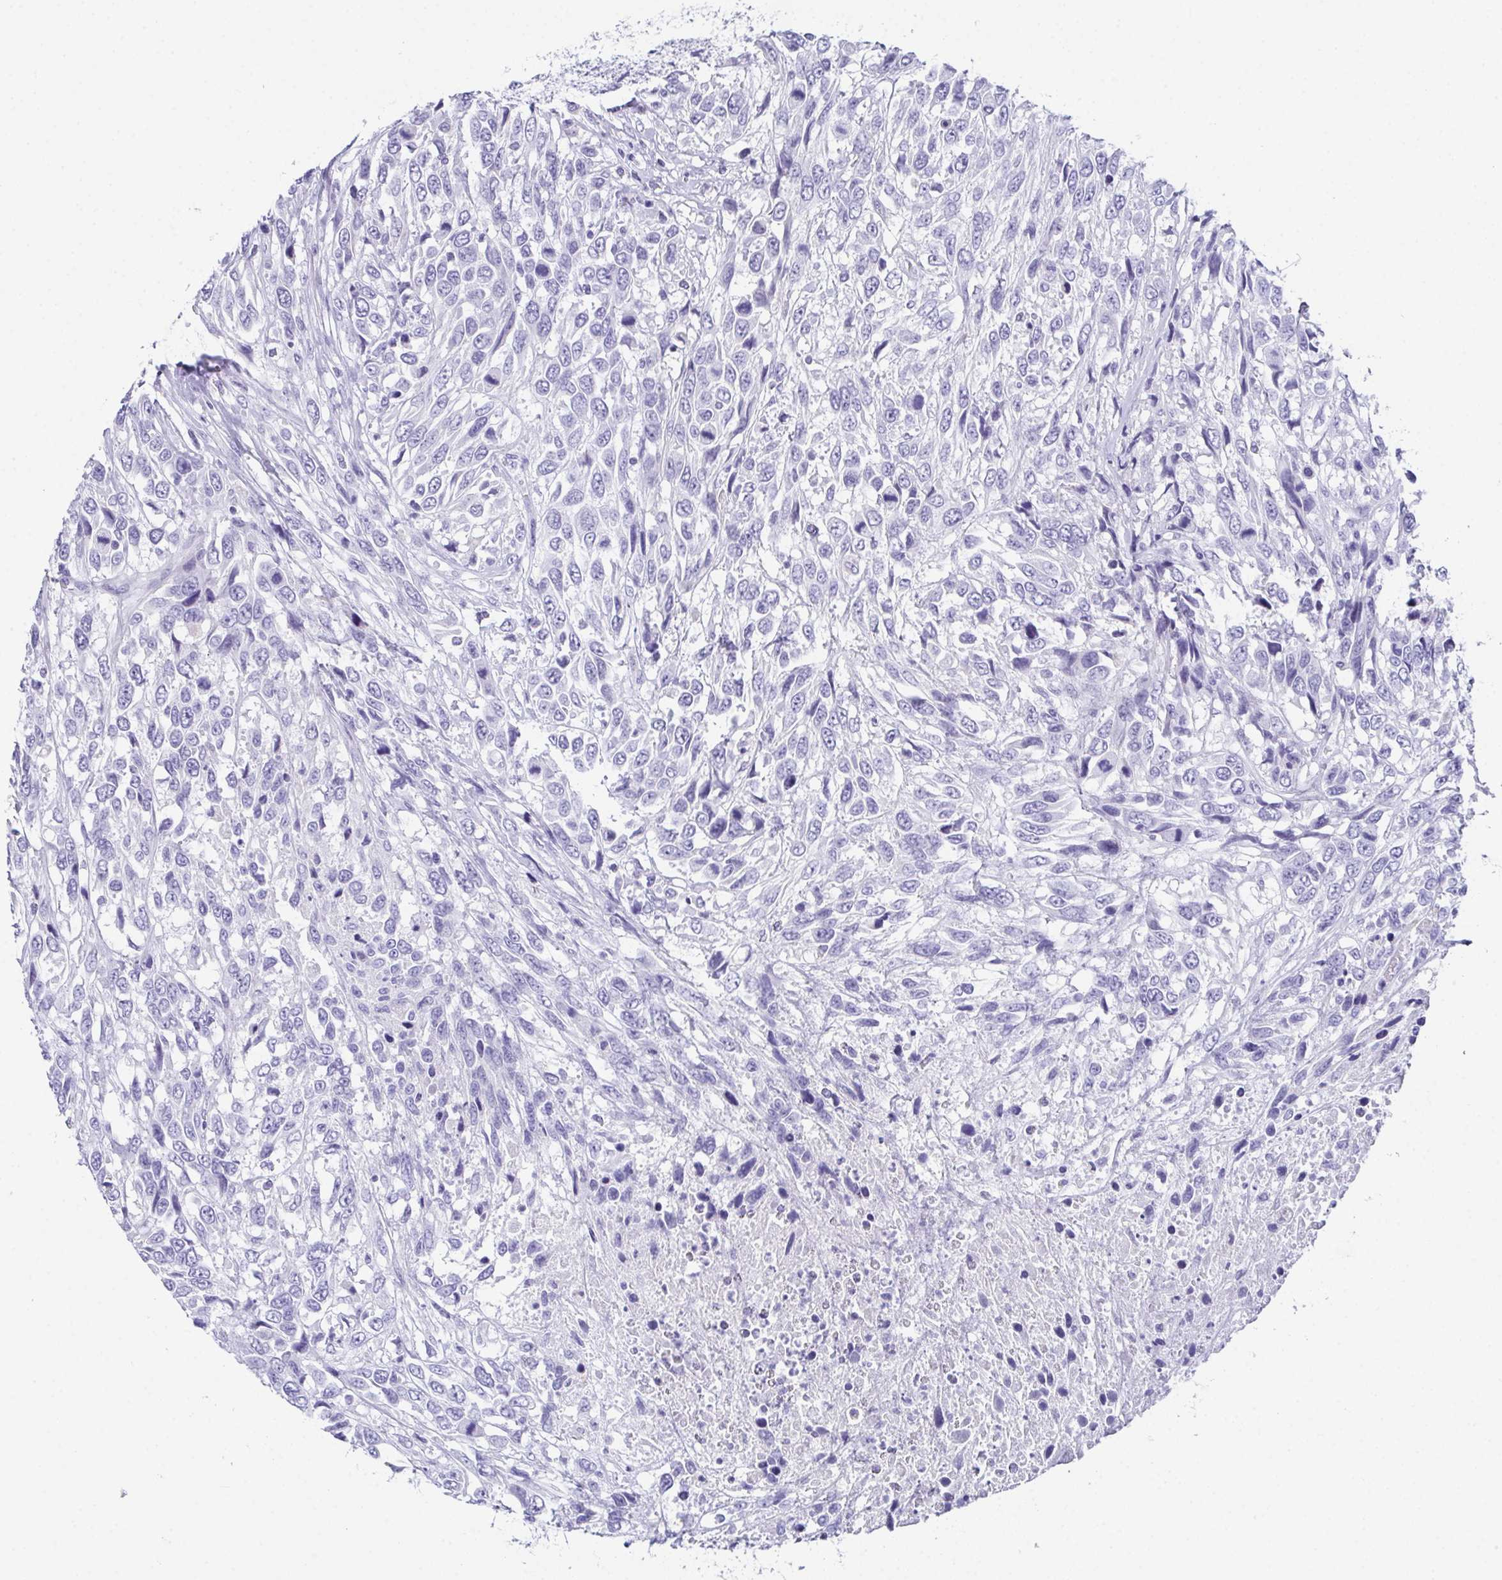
{"staining": {"intensity": "negative", "quantity": "none", "location": "none"}, "tissue": "urothelial cancer", "cell_type": "Tumor cells", "image_type": "cancer", "snomed": [{"axis": "morphology", "description": "Urothelial carcinoma, High grade"}, {"axis": "topography", "description": "Urinary bladder"}], "caption": "An image of human high-grade urothelial carcinoma is negative for staining in tumor cells. (DAB immunohistochemistry (IHC) with hematoxylin counter stain).", "gene": "TEX19", "patient": {"sex": "female", "age": 70}}